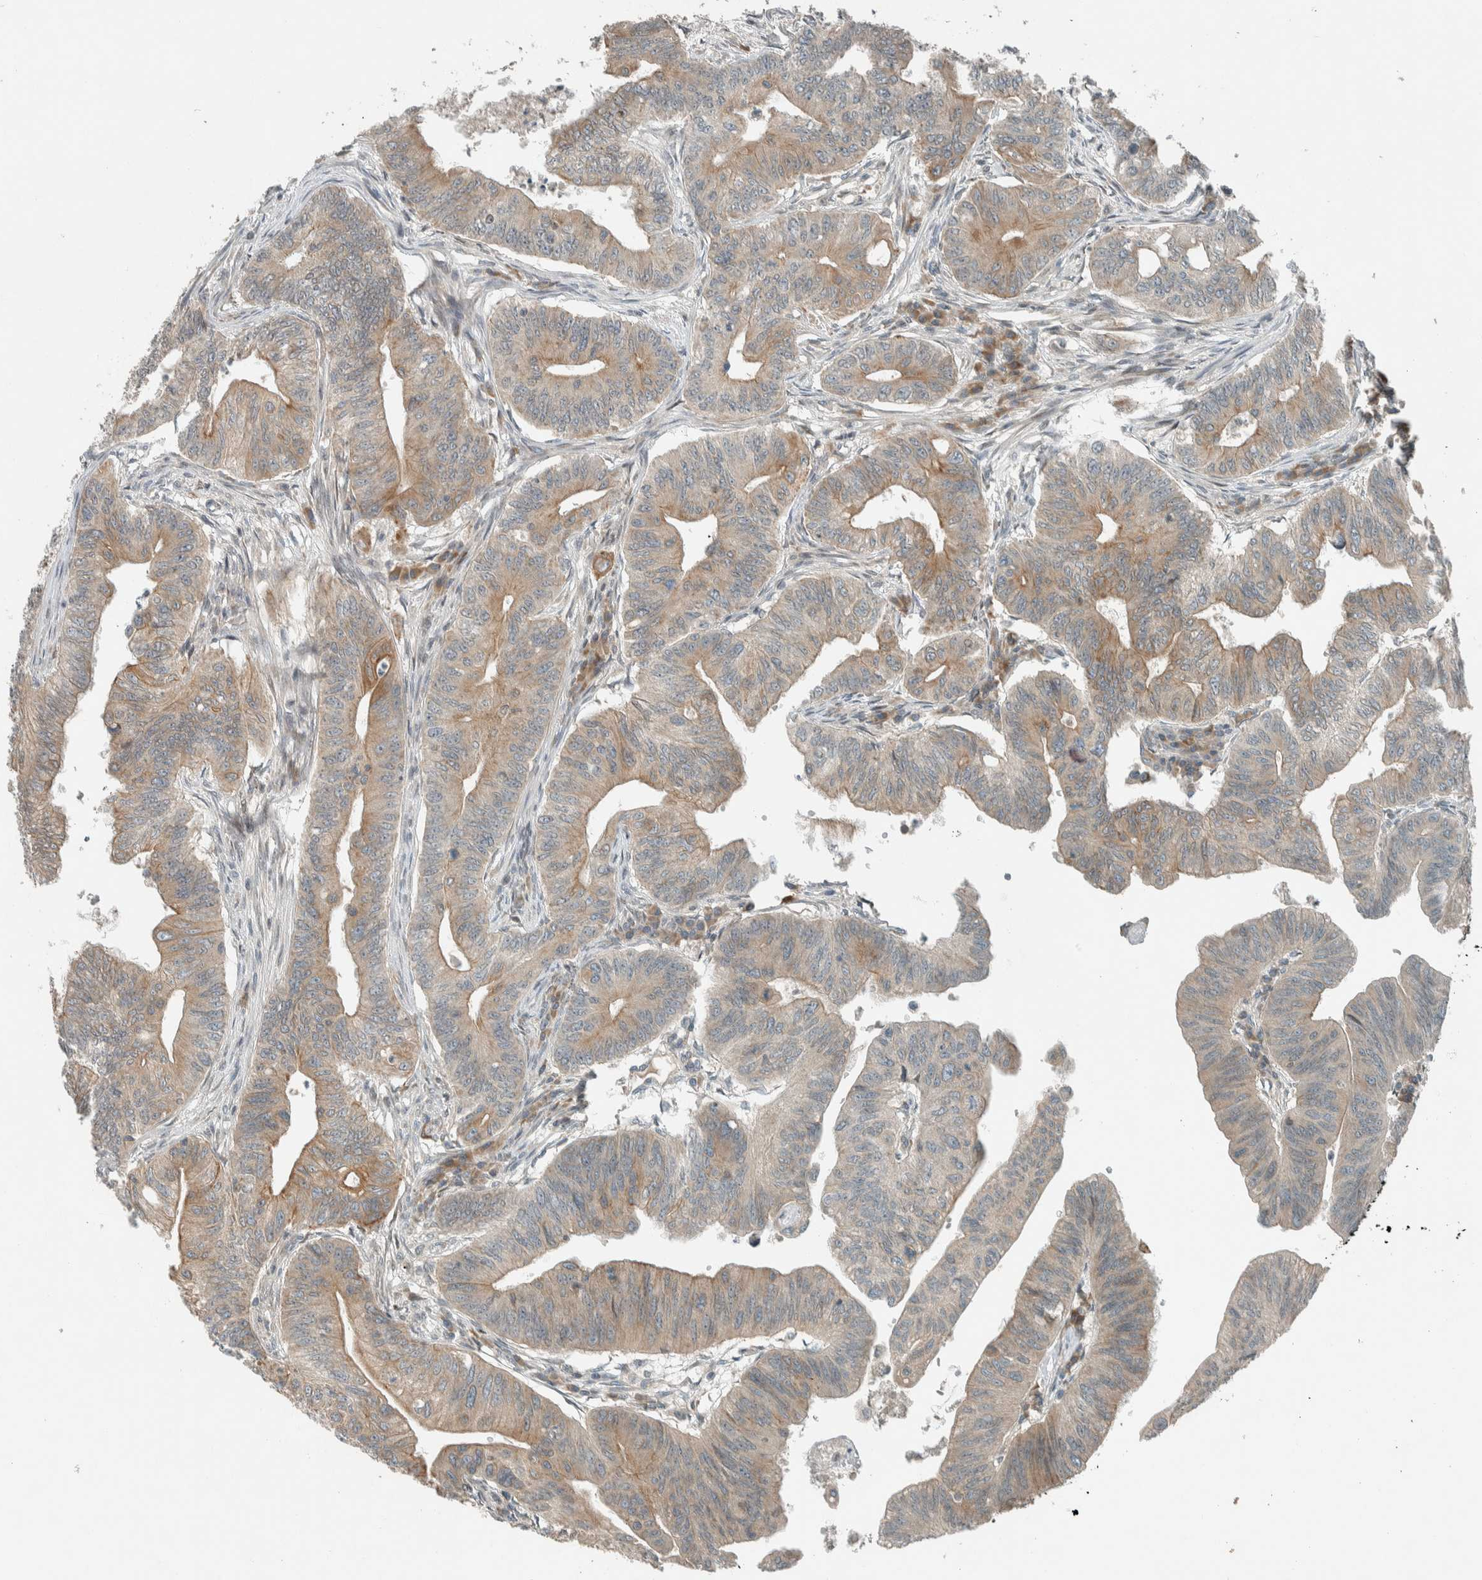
{"staining": {"intensity": "weak", "quantity": ">75%", "location": "cytoplasmic/membranous"}, "tissue": "colorectal cancer", "cell_type": "Tumor cells", "image_type": "cancer", "snomed": [{"axis": "morphology", "description": "Adenoma, NOS"}, {"axis": "morphology", "description": "Adenocarcinoma, NOS"}, {"axis": "topography", "description": "Colon"}], "caption": "Protein staining demonstrates weak cytoplasmic/membranous staining in approximately >75% of tumor cells in colorectal cancer.", "gene": "SEL1L", "patient": {"sex": "male", "age": 79}}